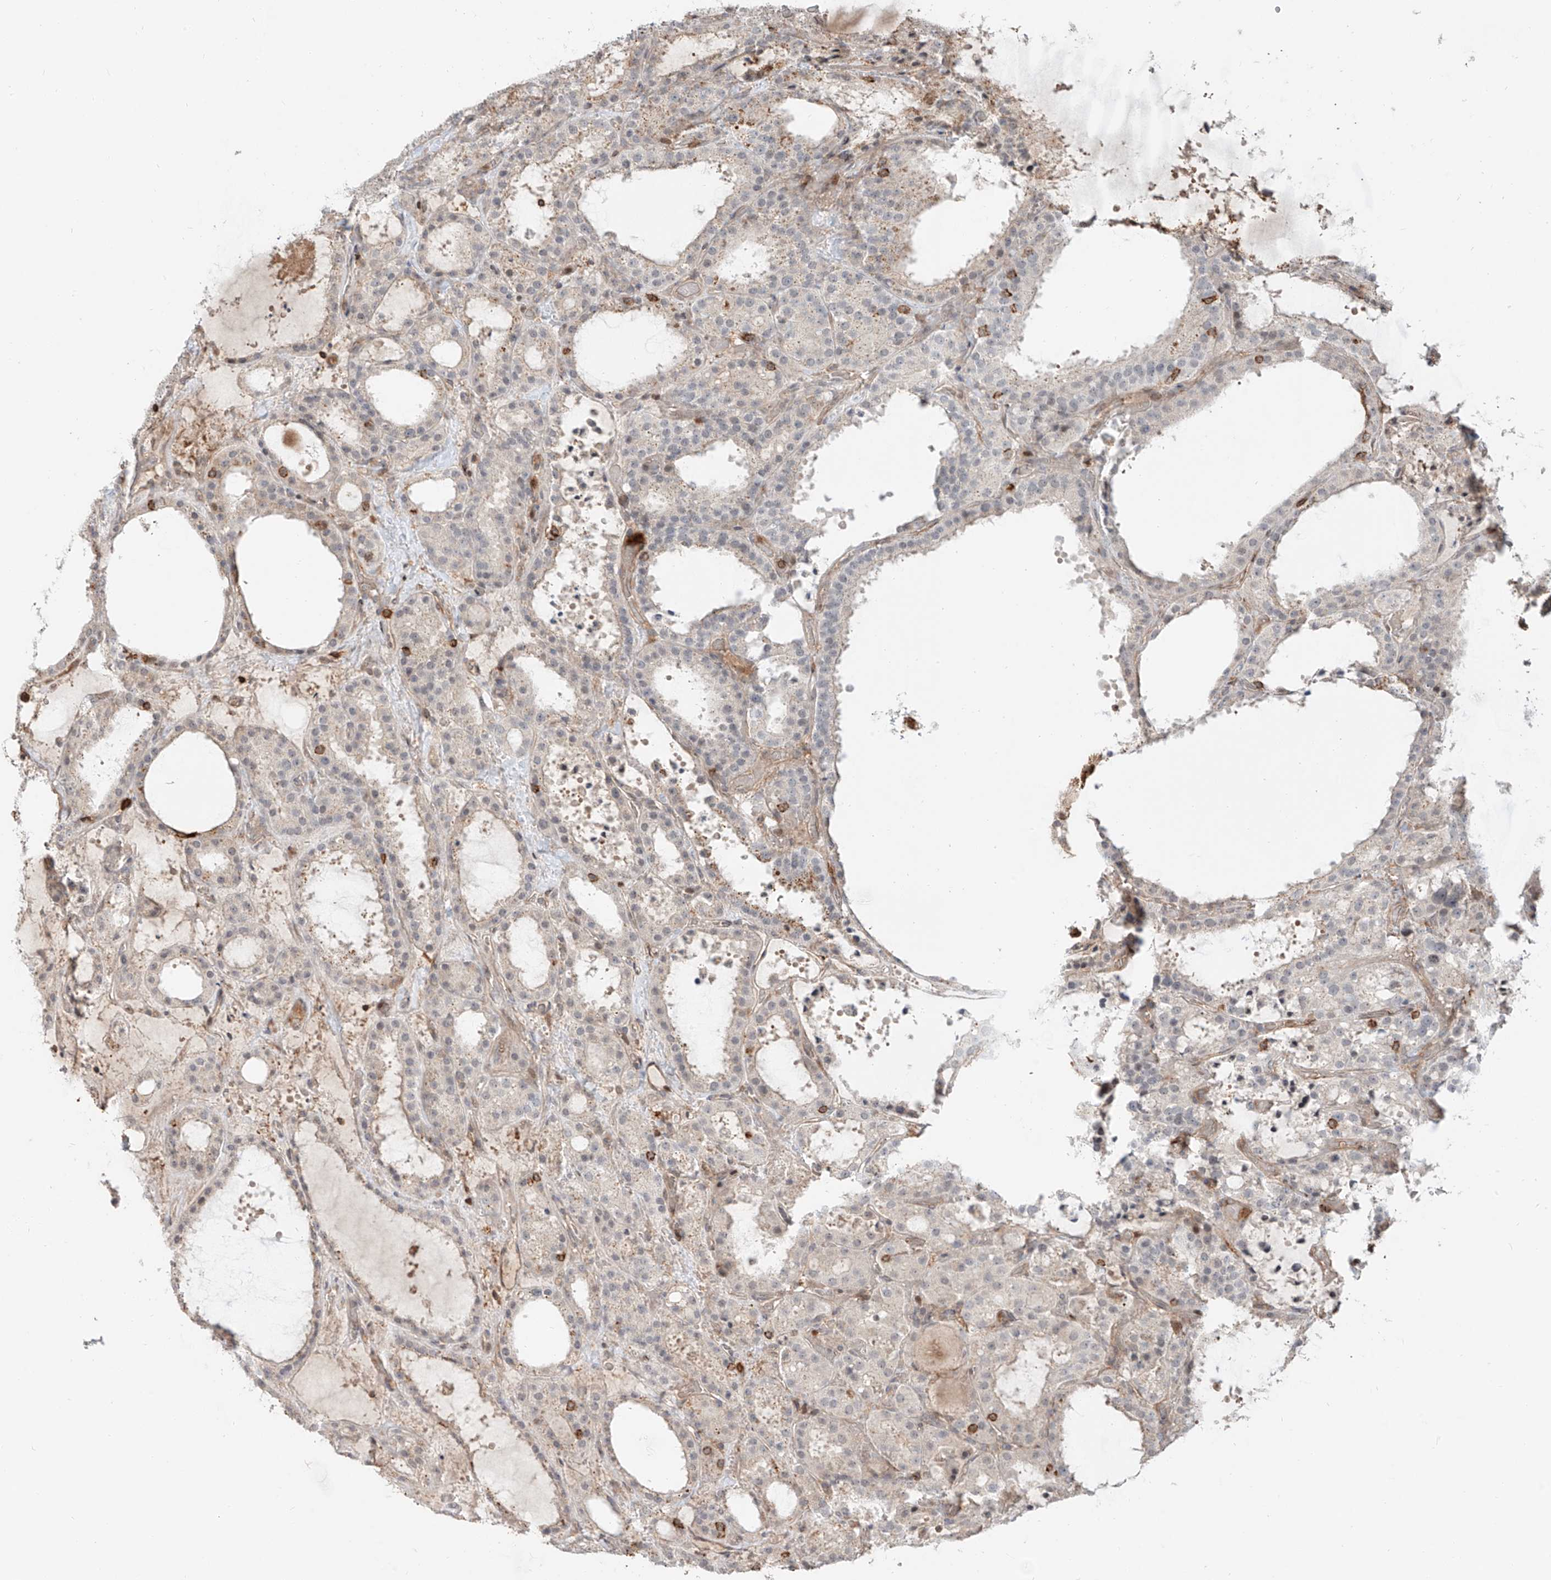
{"staining": {"intensity": "moderate", "quantity": "25%-75%", "location": "cytoplasmic/membranous,nuclear"}, "tissue": "thyroid cancer", "cell_type": "Tumor cells", "image_type": "cancer", "snomed": [{"axis": "morphology", "description": "Papillary adenocarcinoma, NOS"}, {"axis": "topography", "description": "Thyroid gland"}], "caption": "Moderate cytoplasmic/membranous and nuclear expression is identified in approximately 25%-75% of tumor cells in thyroid papillary adenocarcinoma.", "gene": "CEP162", "patient": {"sex": "male", "age": 77}}